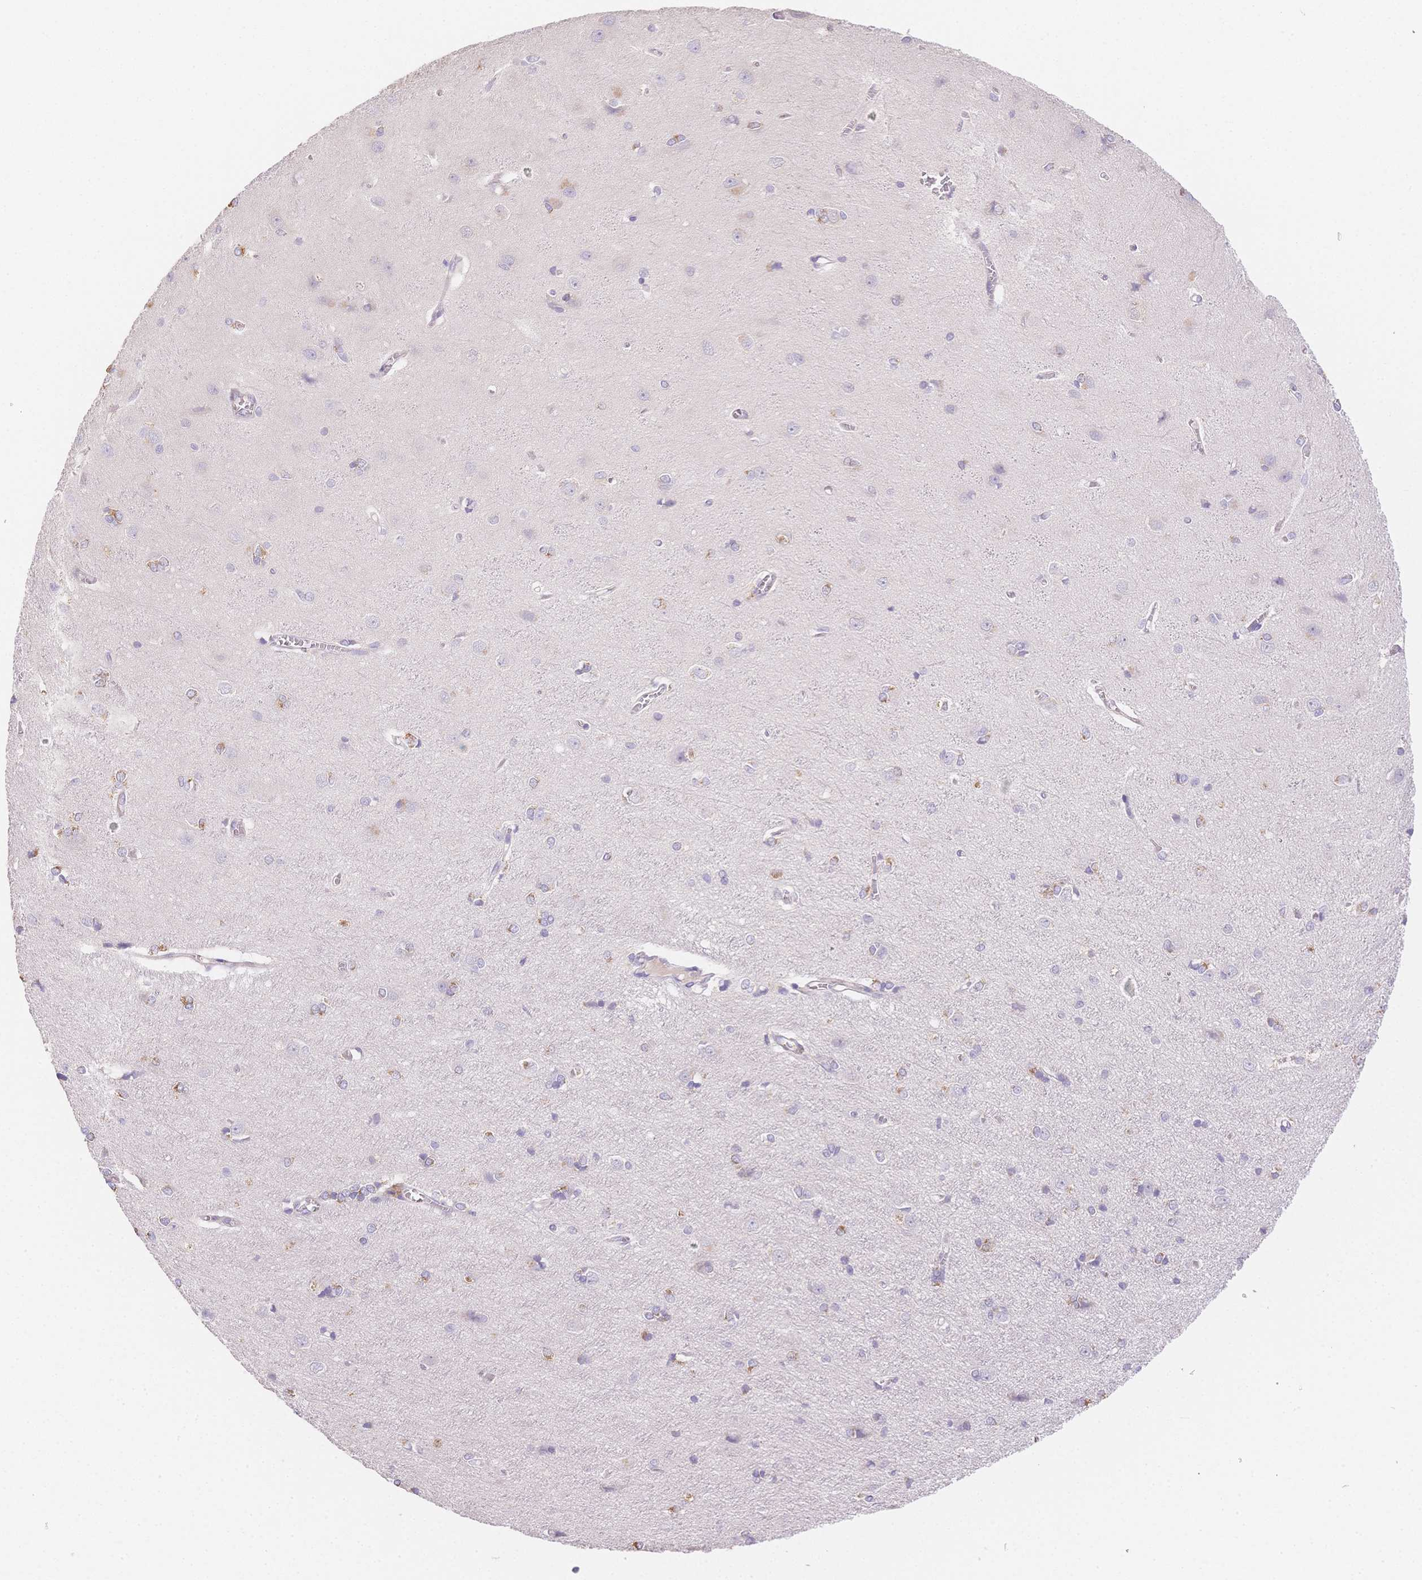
{"staining": {"intensity": "negative", "quantity": "none", "location": "none"}, "tissue": "cerebral cortex", "cell_type": "Endothelial cells", "image_type": "normal", "snomed": [{"axis": "morphology", "description": "Normal tissue, NOS"}, {"axis": "topography", "description": "Cerebral cortex"}], "caption": "High magnification brightfield microscopy of normal cerebral cortex stained with DAB (3,3'-diaminobenzidine) (brown) and counterstained with hematoxylin (blue): endothelial cells show no significant expression. (DAB IHC visualized using brightfield microscopy, high magnification).", "gene": "SMYD1", "patient": {"sex": "male", "age": 37}}